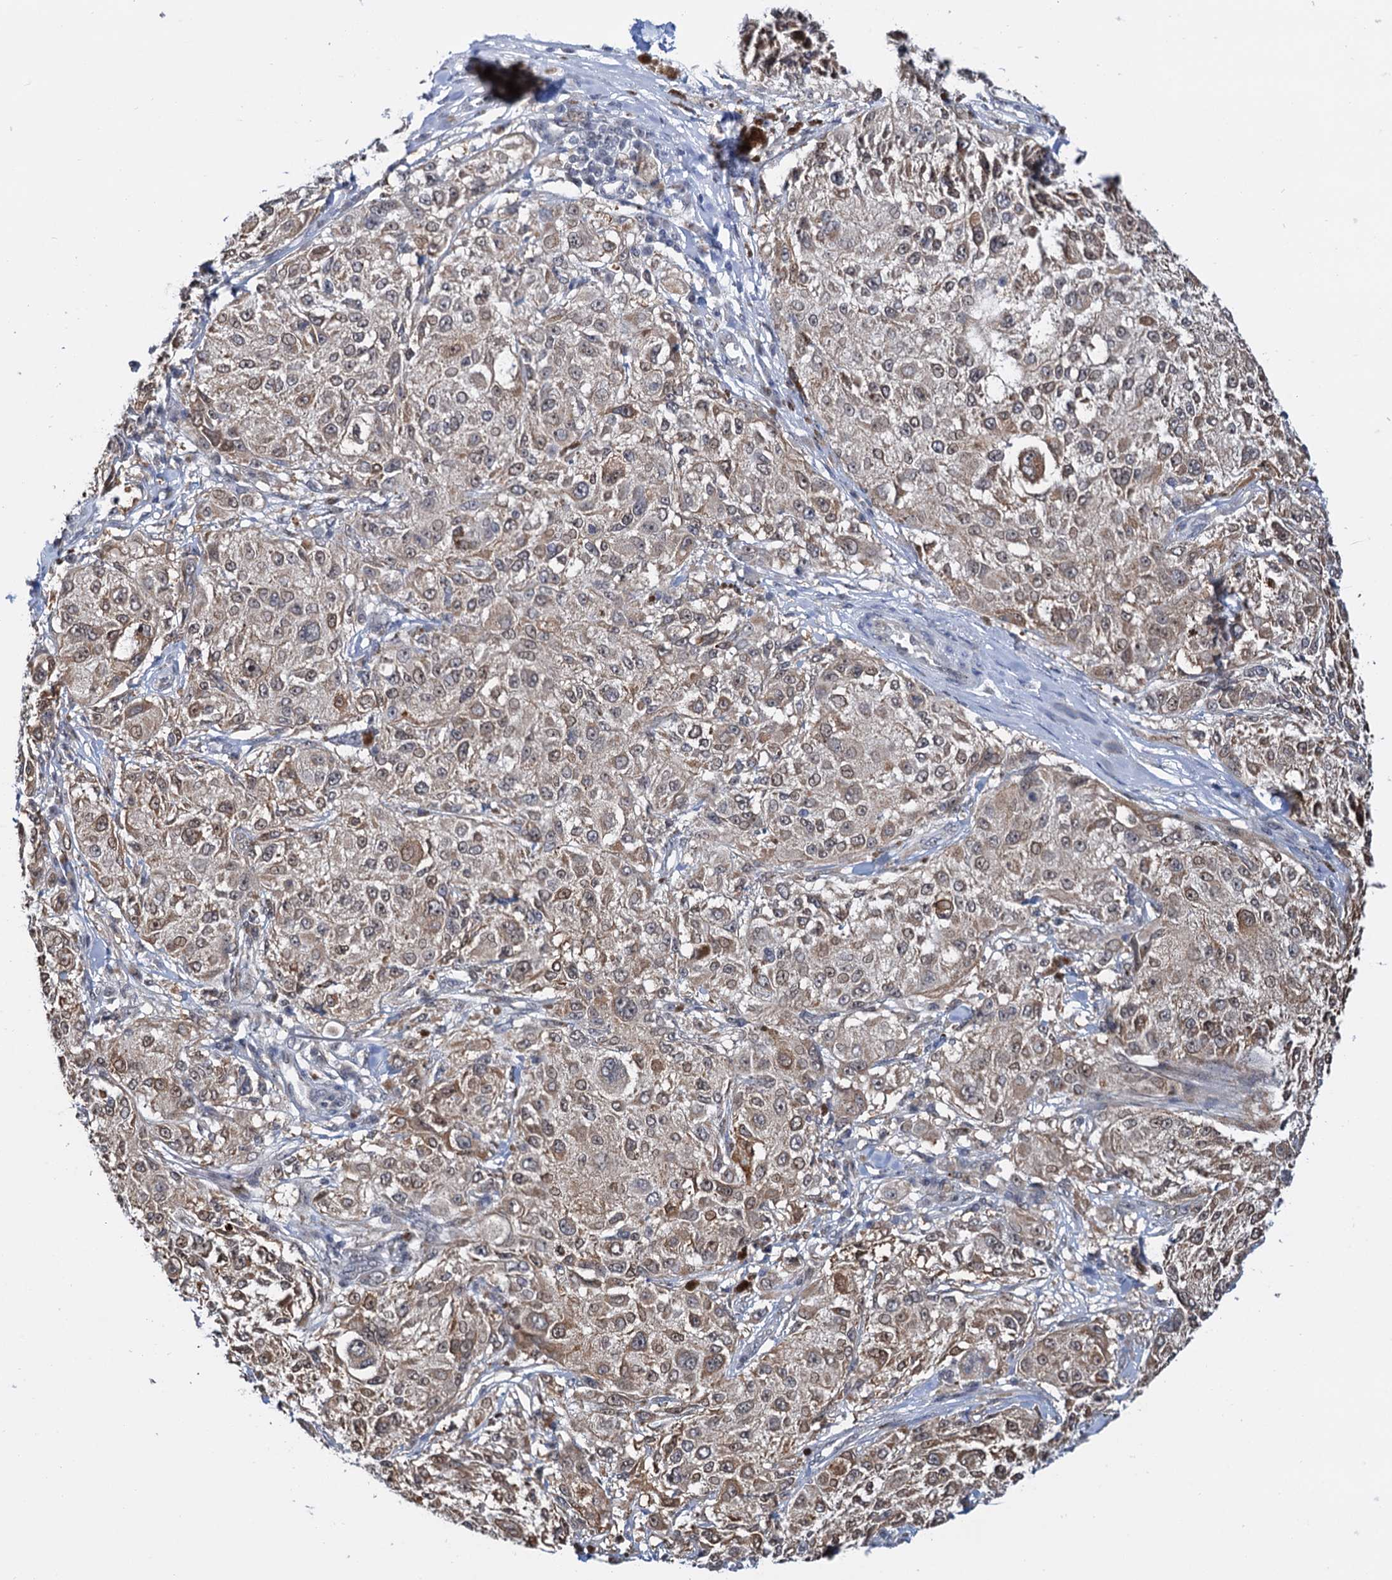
{"staining": {"intensity": "moderate", "quantity": ">75%", "location": "cytoplasmic/membranous,nuclear"}, "tissue": "melanoma", "cell_type": "Tumor cells", "image_type": "cancer", "snomed": [{"axis": "morphology", "description": "Necrosis, NOS"}, {"axis": "morphology", "description": "Malignant melanoma, NOS"}, {"axis": "topography", "description": "Skin"}], "caption": "The histopathology image displays a brown stain indicating the presence of a protein in the cytoplasmic/membranous and nuclear of tumor cells in malignant melanoma. The staining was performed using DAB to visualize the protein expression in brown, while the nuclei were stained in blue with hematoxylin (Magnification: 20x).", "gene": "NAT10", "patient": {"sex": "female", "age": 87}}